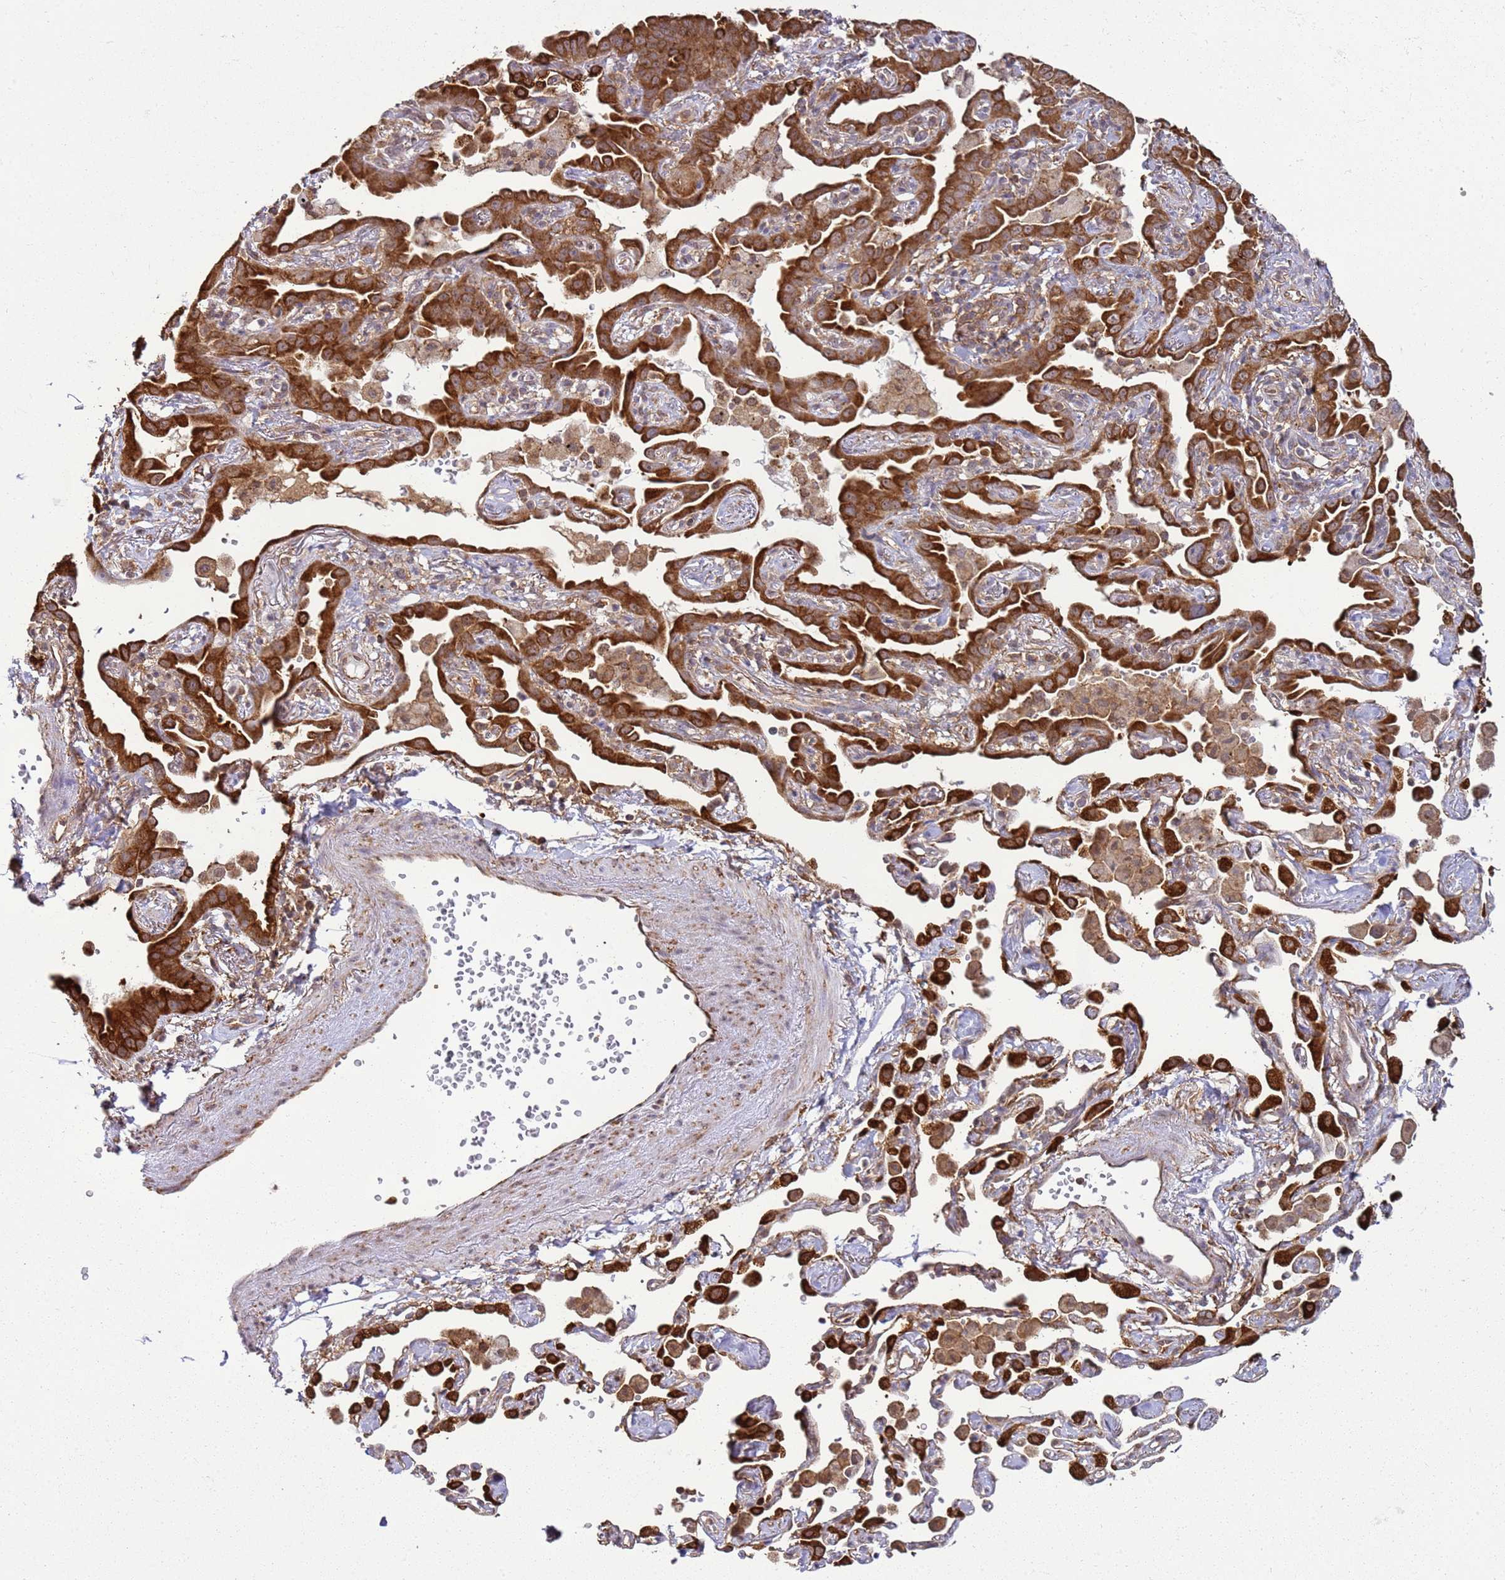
{"staining": {"intensity": "strong", "quantity": ">75%", "location": "cytoplasmic/membranous"}, "tissue": "lung cancer", "cell_type": "Tumor cells", "image_type": "cancer", "snomed": [{"axis": "morphology", "description": "Adenocarcinoma, NOS"}, {"axis": "topography", "description": "Lung"}], "caption": "Lung cancer tissue shows strong cytoplasmic/membranous expression in about >75% of tumor cells, visualized by immunohistochemistry. (Brightfield microscopy of DAB IHC at high magnification).", "gene": "GABRE", "patient": {"sex": "male", "age": 67}}